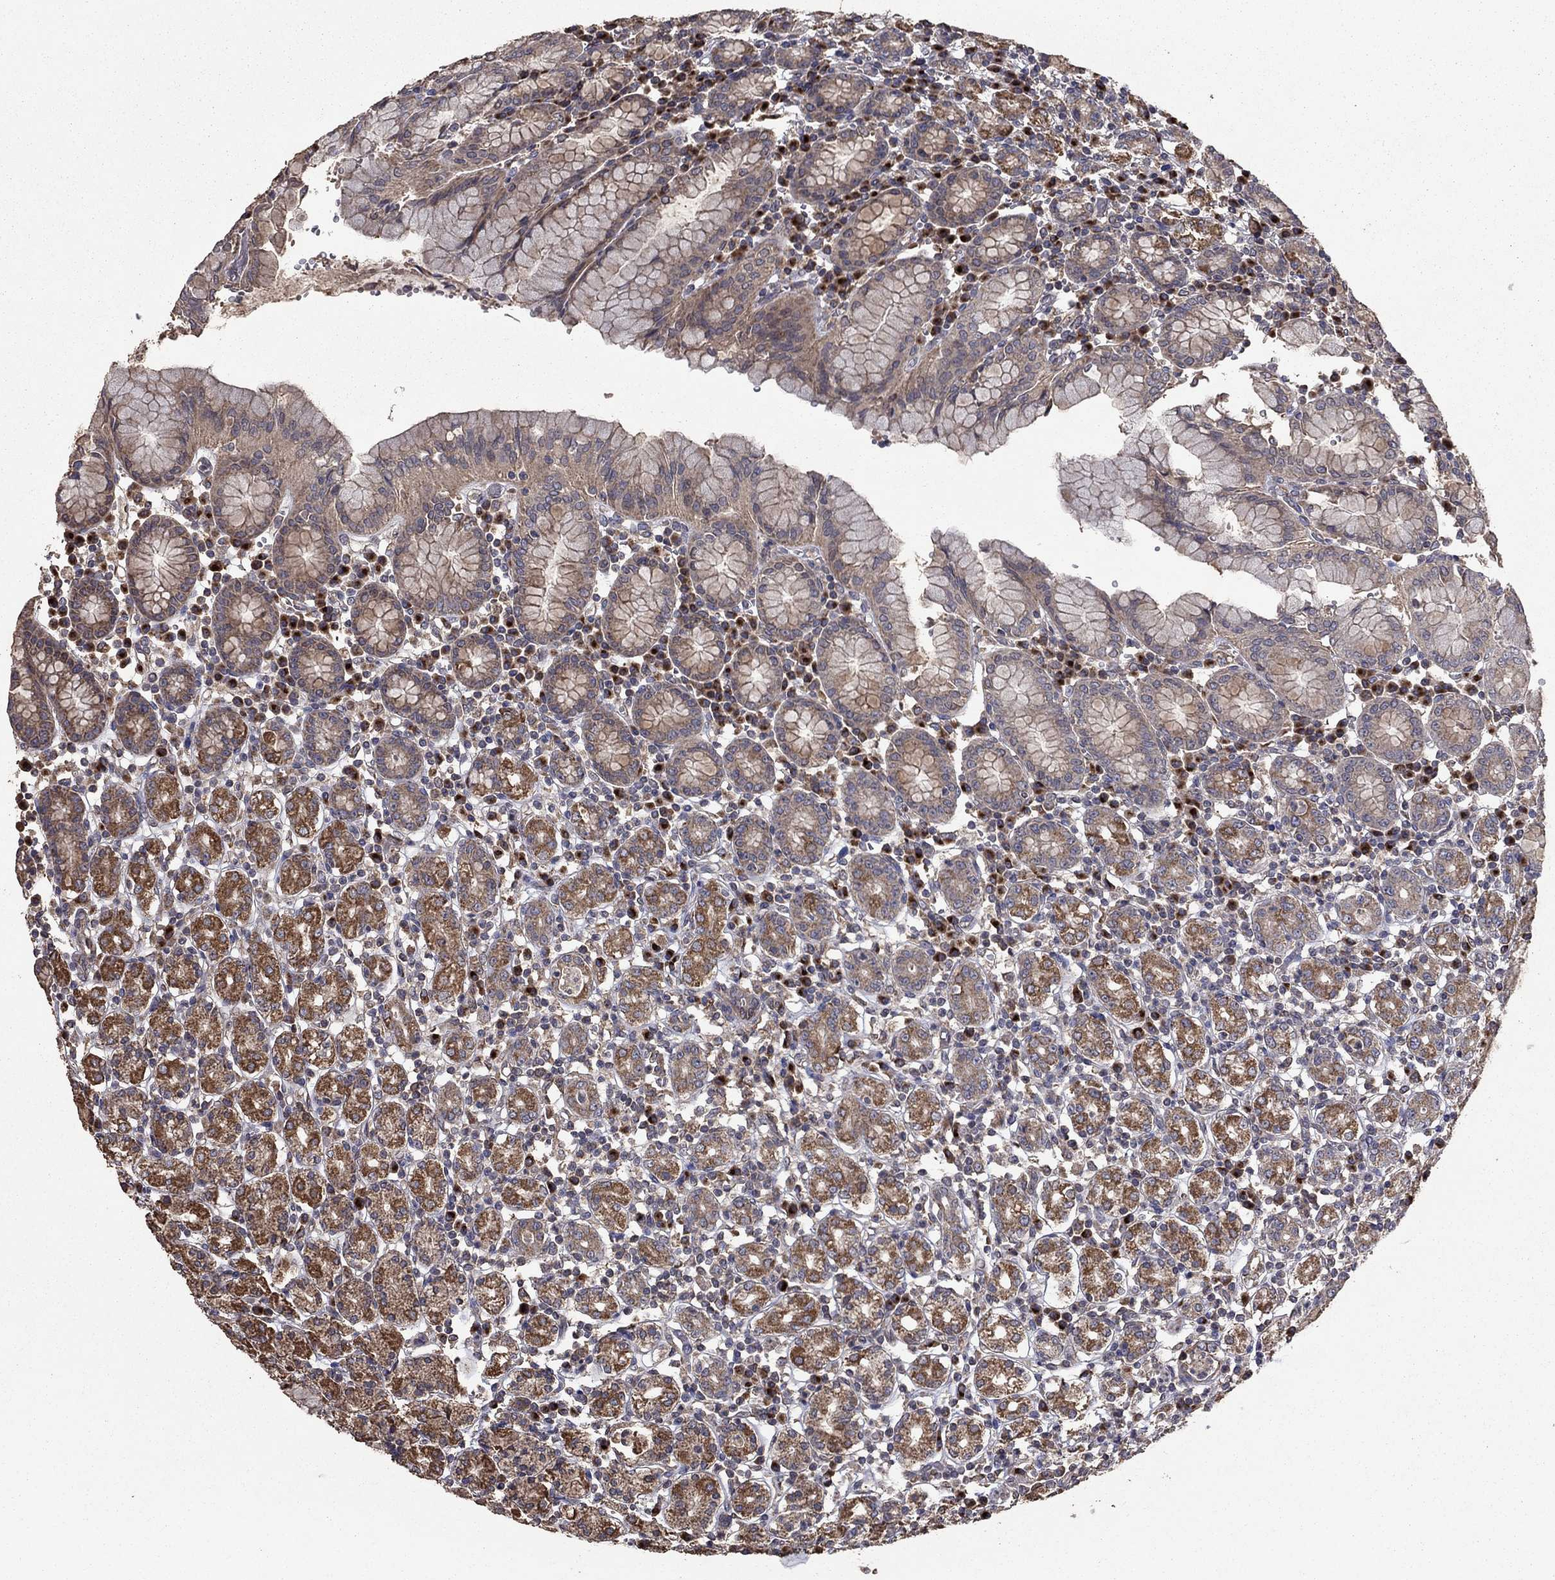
{"staining": {"intensity": "moderate", "quantity": ">75%", "location": "cytoplasmic/membranous"}, "tissue": "stomach", "cell_type": "Glandular cells", "image_type": "normal", "snomed": [{"axis": "morphology", "description": "Normal tissue, NOS"}, {"axis": "topography", "description": "Stomach, upper"}, {"axis": "topography", "description": "Stomach"}], "caption": "Immunohistochemistry histopathology image of normal human stomach stained for a protein (brown), which reveals medium levels of moderate cytoplasmic/membranous expression in approximately >75% of glandular cells.", "gene": "FLT4", "patient": {"sex": "male", "age": 62}}